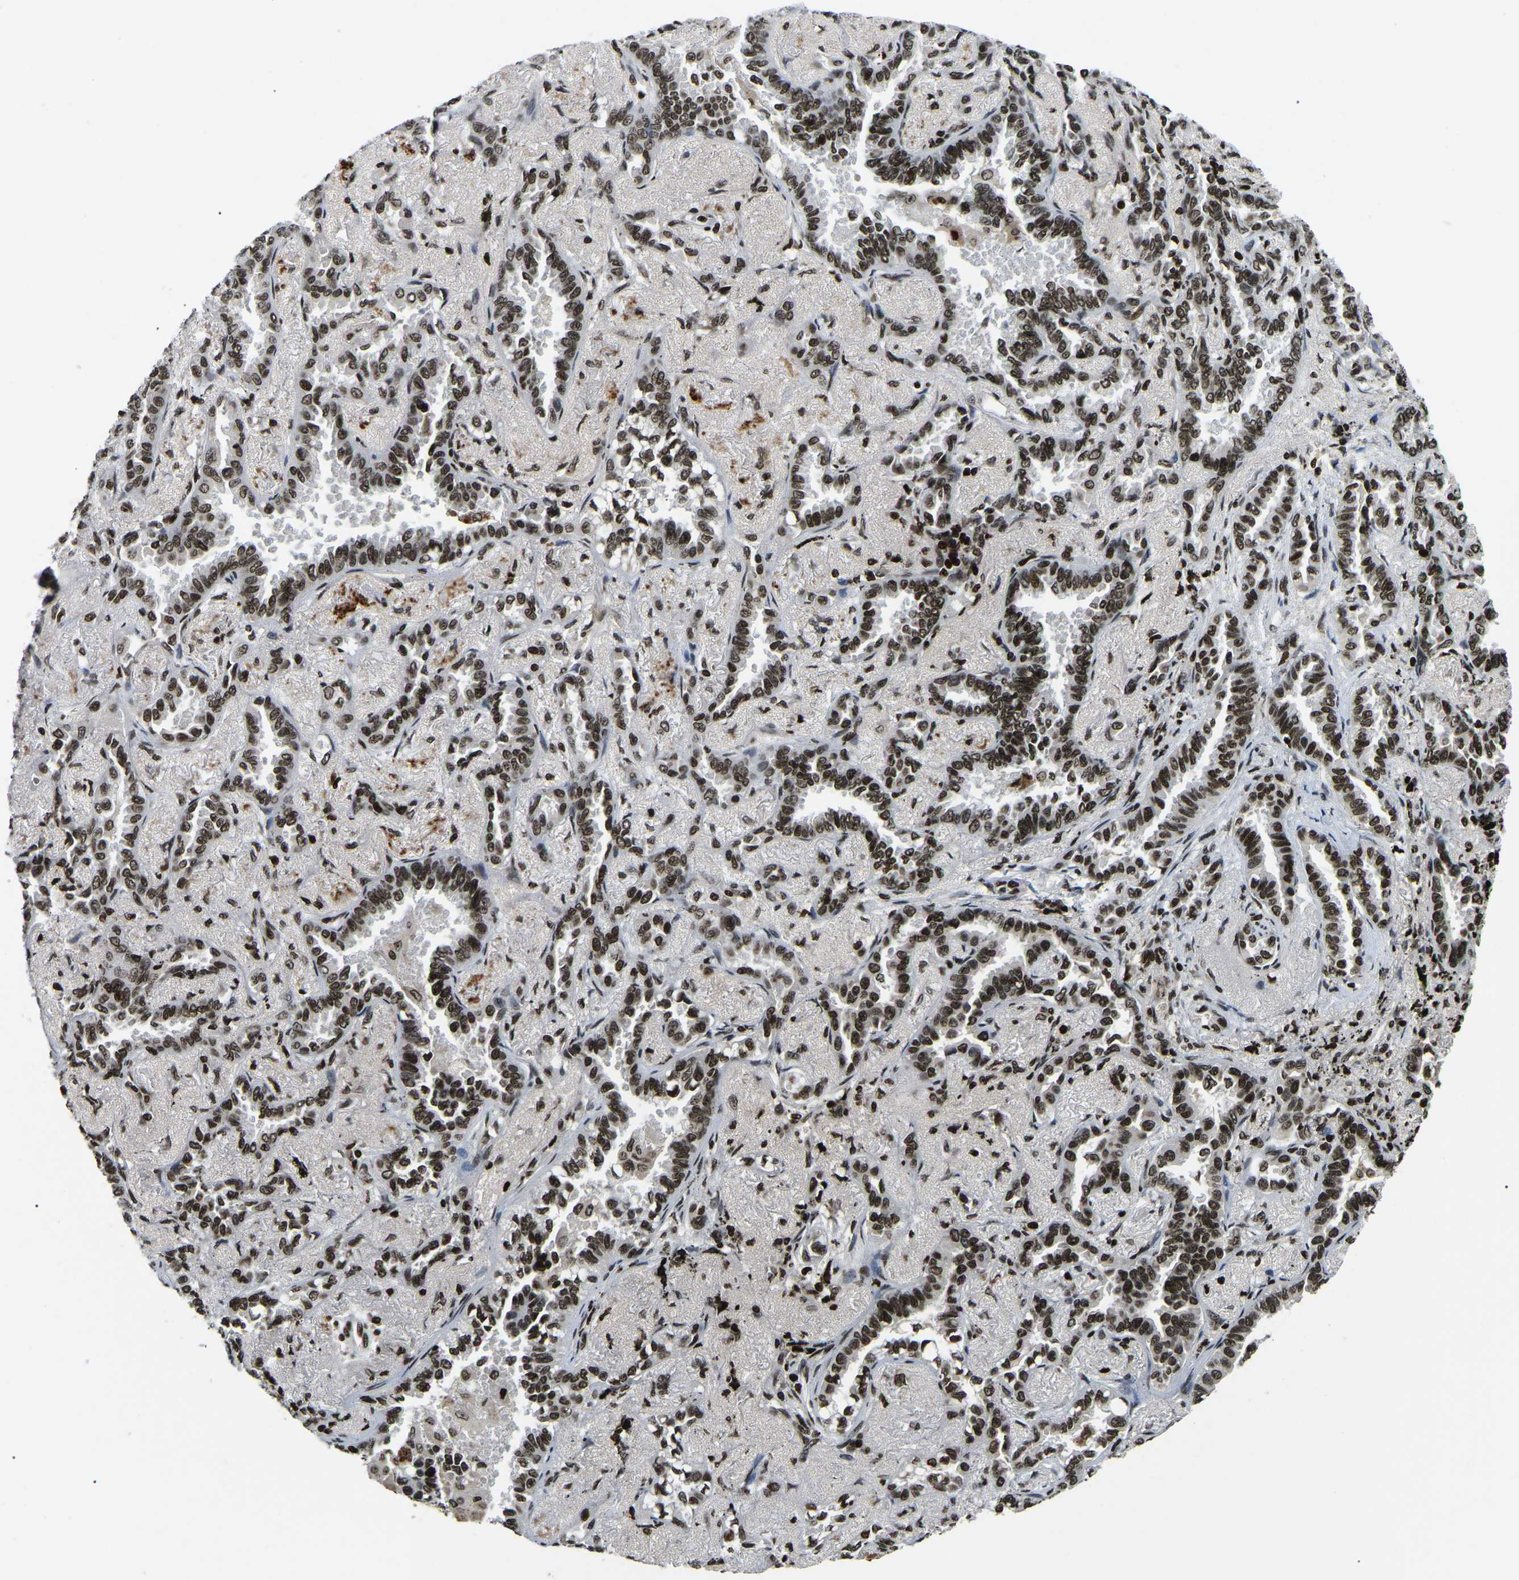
{"staining": {"intensity": "strong", "quantity": ">75%", "location": "nuclear"}, "tissue": "lung cancer", "cell_type": "Tumor cells", "image_type": "cancer", "snomed": [{"axis": "morphology", "description": "Adenocarcinoma, NOS"}, {"axis": "topography", "description": "Lung"}], "caption": "A high amount of strong nuclear staining is identified in approximately >75% of tumor cells in lung adenocarcinoma tissue.", "gene": "LRRC61", "patient": {"sex": "male", "age": 59}}